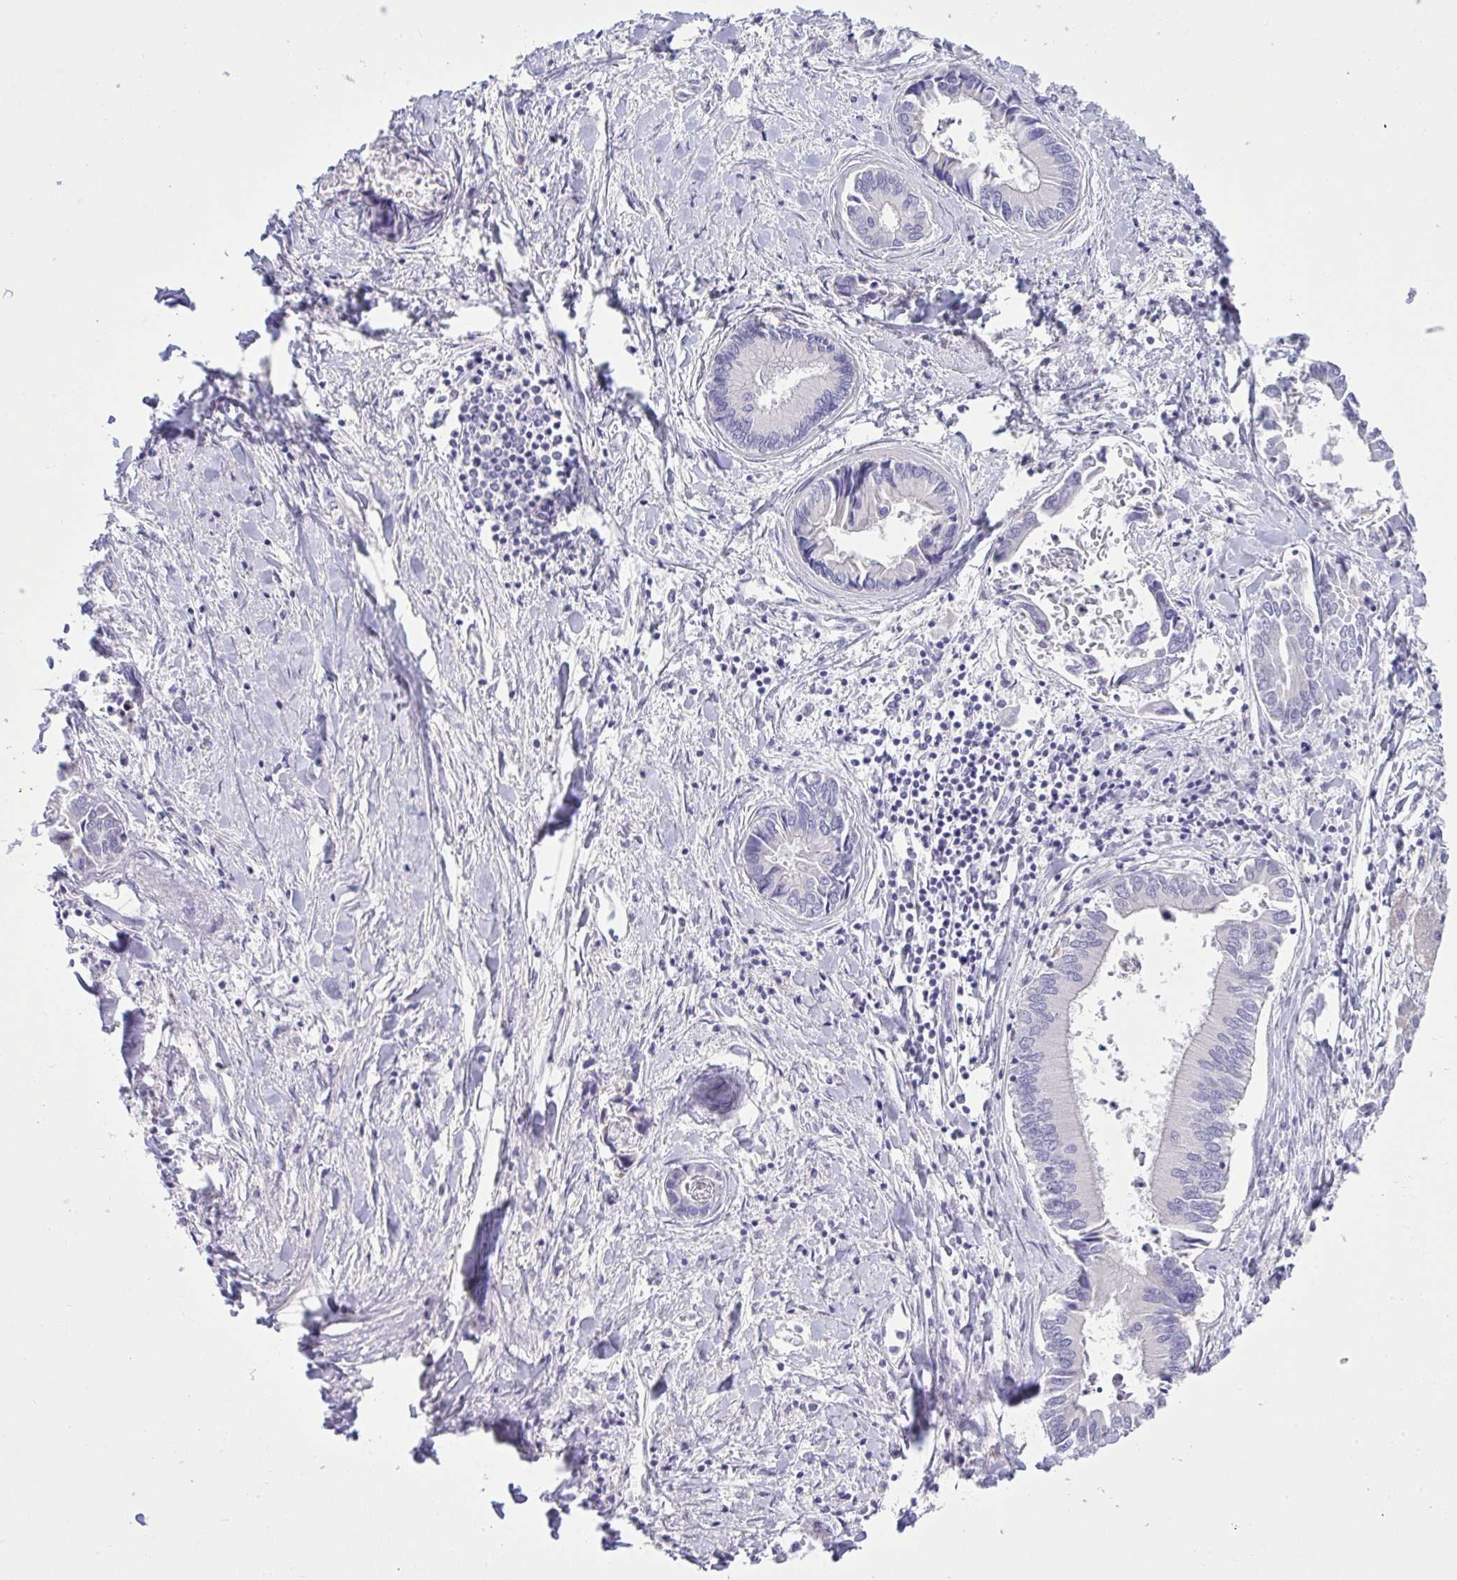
{"staining": {"intensity": "negative", "quantity": "none", "location": "none"}, "tissue": "liver cancer", "cell_type": "Tumor cells", "image_type": "cancer", "snomed": [{"axis": "morphology", "description": "Cholangiocarcinoma"}, {"axis": "topography", "description": "Liver"}], "caption": "A micrograph of human liver cholangiocarcinoma is negative for staining in tumor cells. (DAB (3,3'-diaminobenzidine) immunohistochemistry (IHC), high magnification).", "gene": "WDR97", "patient": {"sex": "male", "age": 66}}